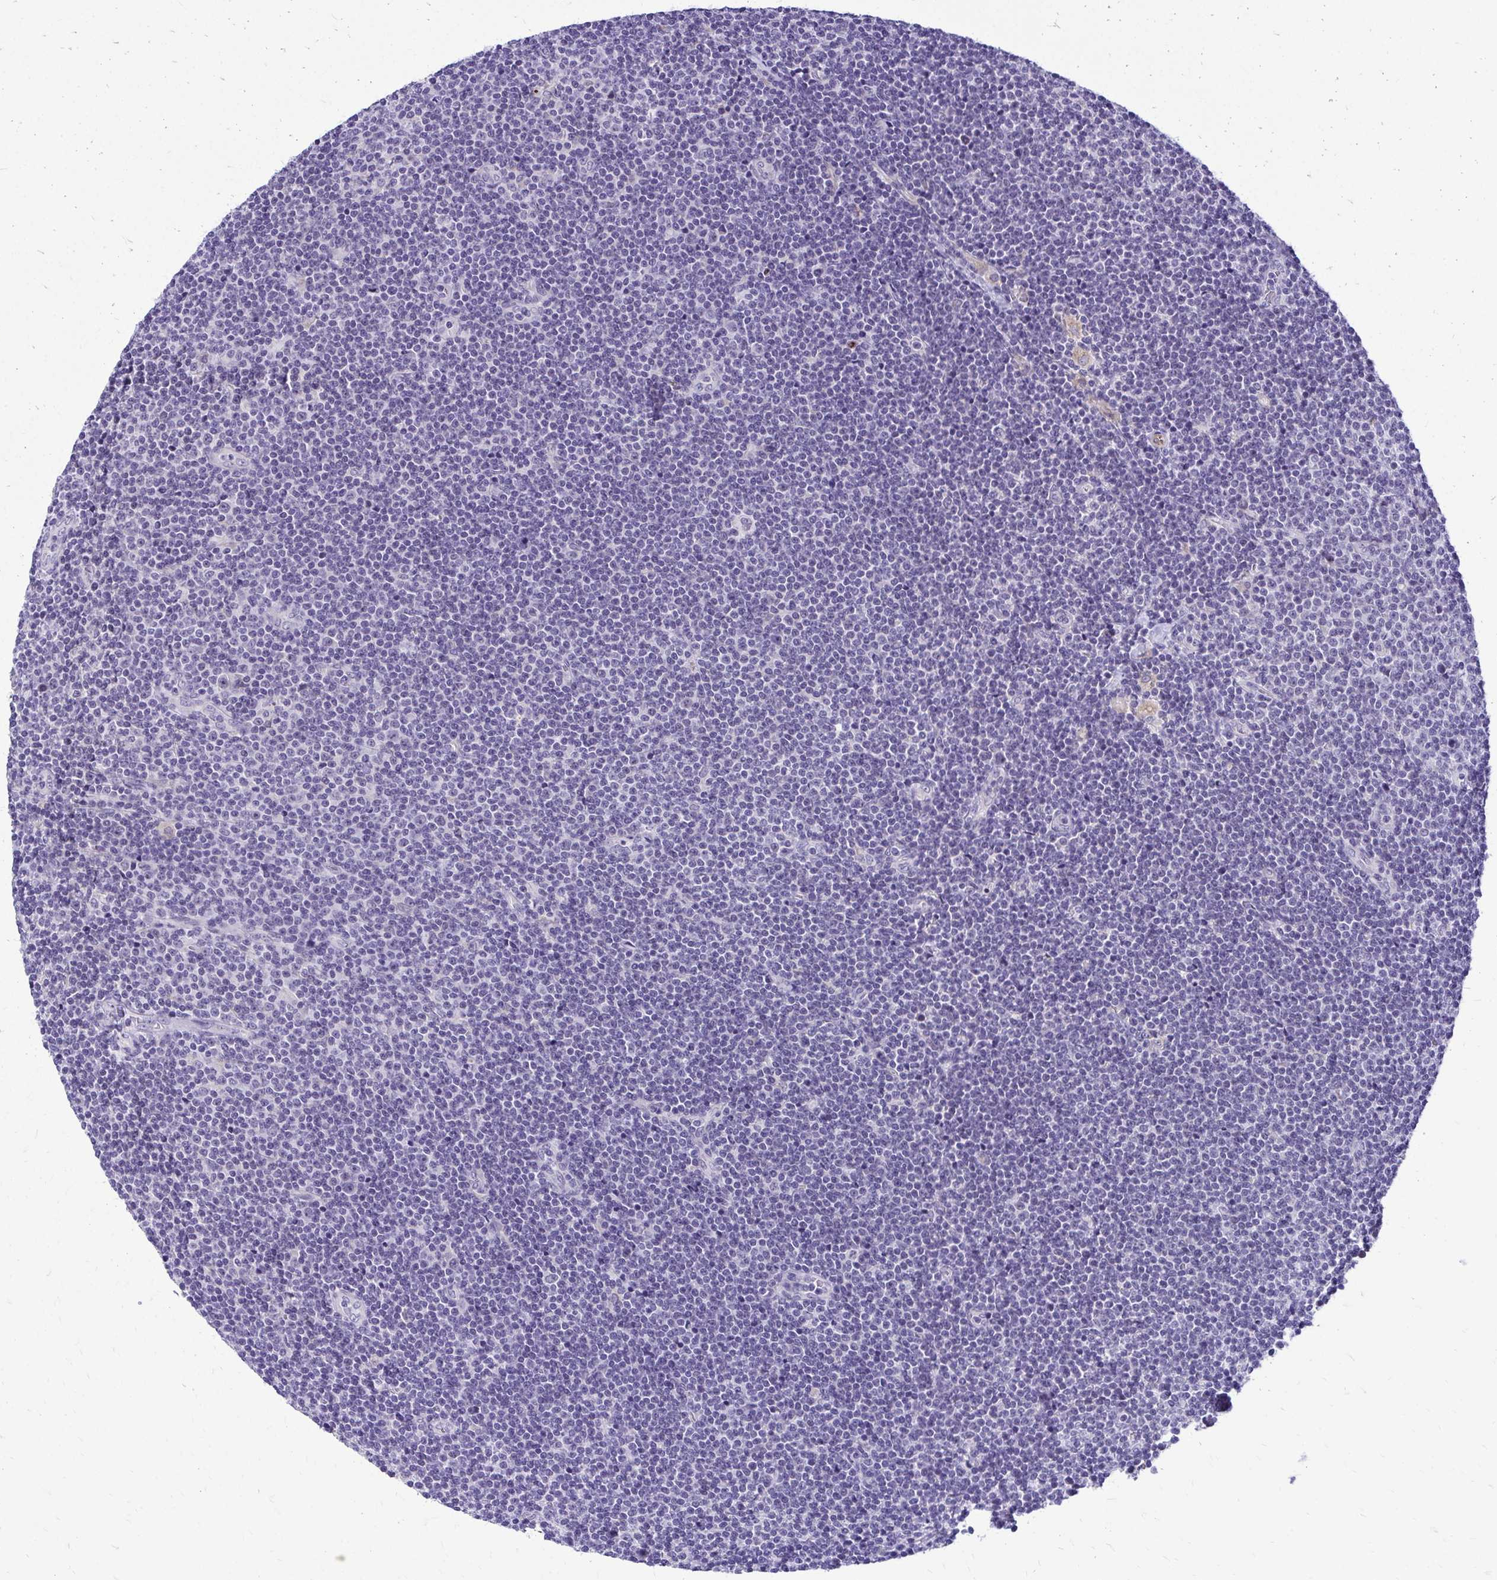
{"staining": {"intensity": "negative", "quantity": "none", "location": "none"}, "tissue": "lymphoma", "cell_type": "Tumor cells", "image_type": "cancer", "snomed": [{"axis": "morphology", "description": "Malignant lymphoma, non-Hodgkin's type, Low grade"}, {"axis": "topography", "description": "Lymph node"}], "caption": "Immunohistochemical staining of human lymphoma shows no significant expression in tumor cells. The staining was performed using DAB to visualize the protein expression in brown, while the nuclei were stained in blue with hematoxylin (Magnification: 20x).", "gene": "NIFK", "patient": {"sex": "male", "age": 48}}